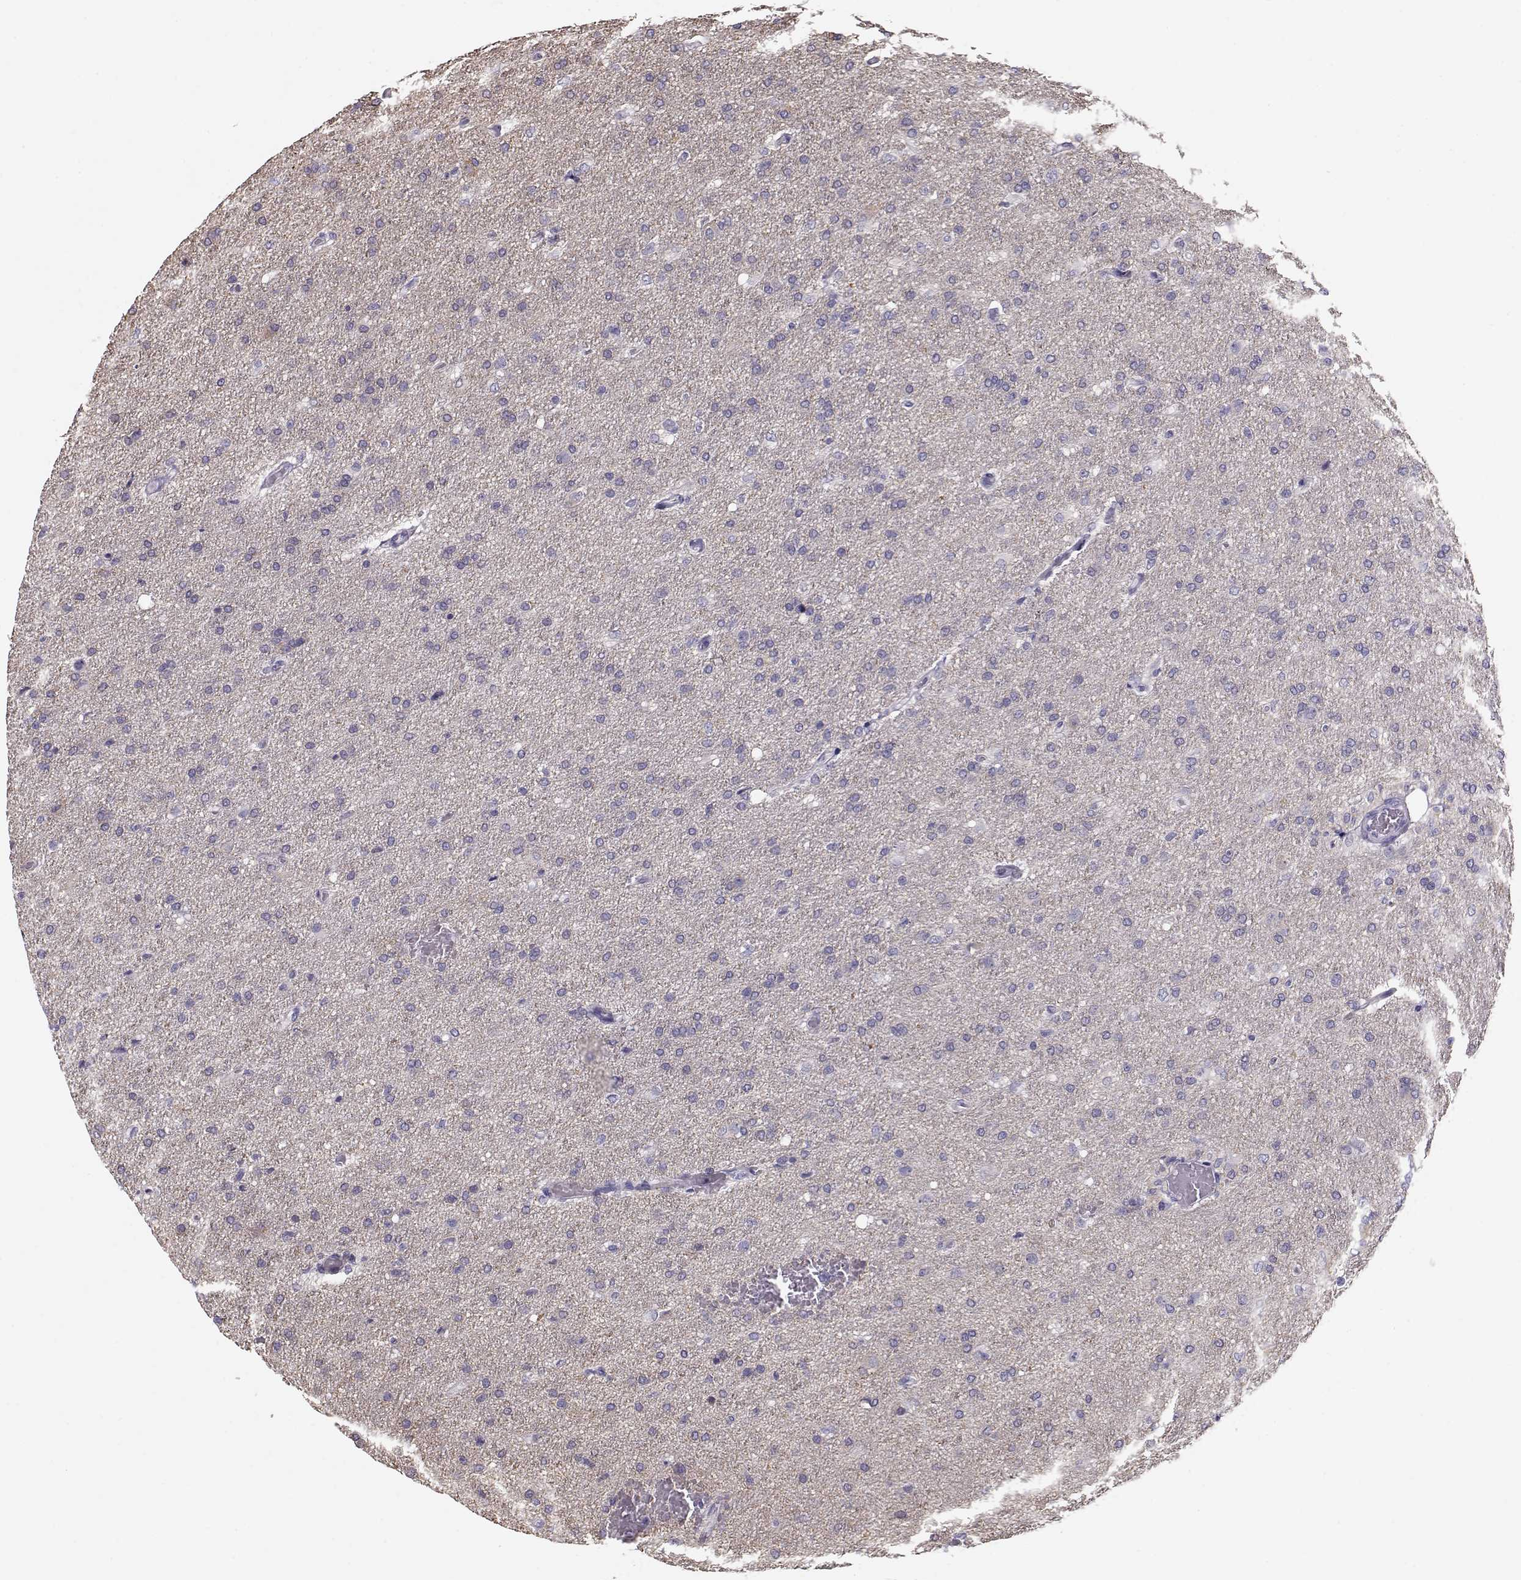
{"staining": {"intensity": "negative", "quantity": "none", "location": "none"}, "tissue": "glioma", "cell_type": "Tumor cells", "image_type": "cancer", "snomed": [{"axis": "morphology", "description": "Glioma, malignant, High grade"}, {"axis": "topography", "description": "Brain"}], "caption": "Tumor cells are negative for brown protein staining in high-grade glioma (malignant).", "gene": "RBM44", "patient": {"sex": "male", "age": 68}}